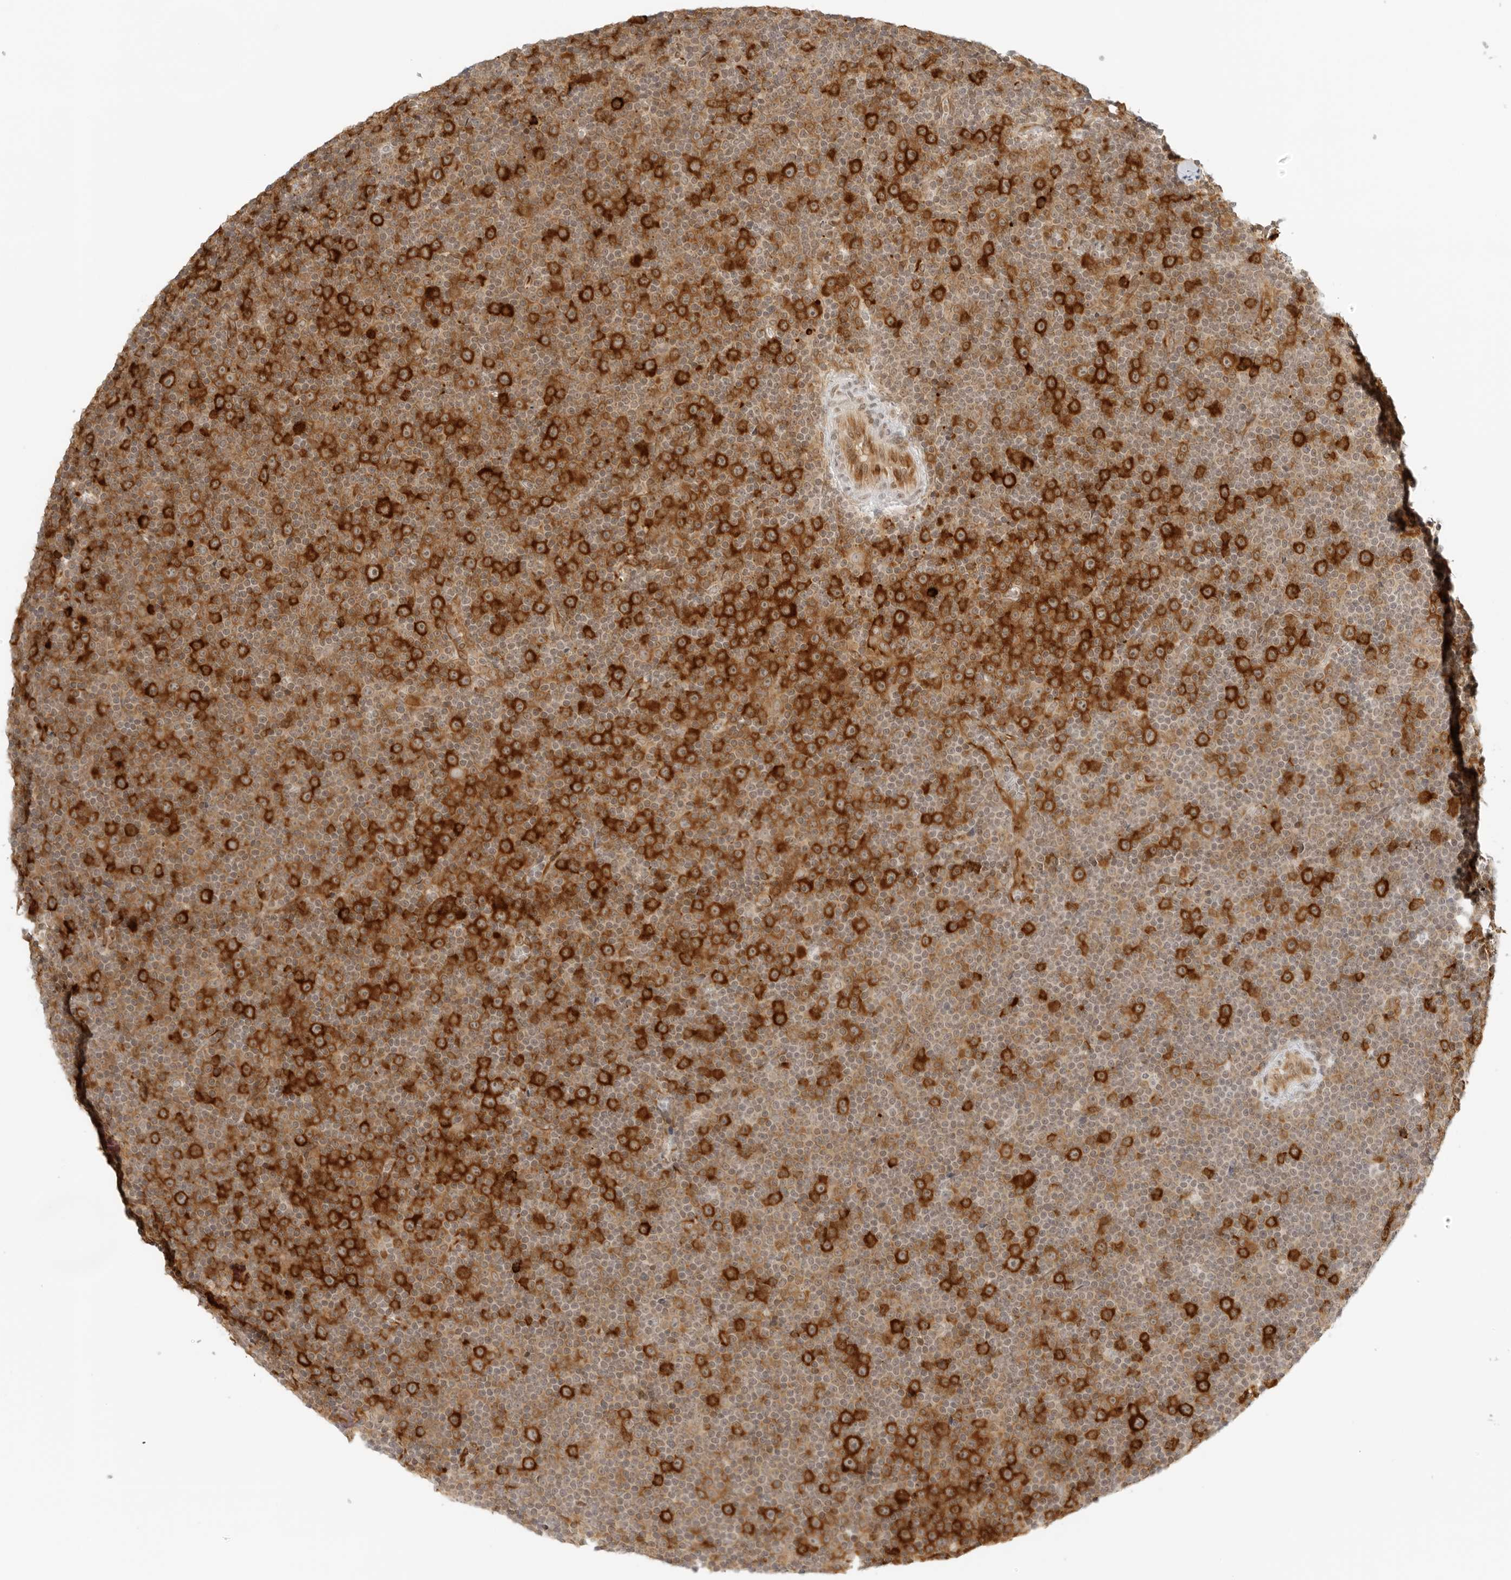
{"staining": {"intensity": "strong", "quantity": ">75%", "location": "cytoplasmic/membranous"}, "tissue": "lymphoma", "cell_type": "Tumor cells", "image_type": "cancer", "snomed": [{"axis": "morphology", "description": "Malignant lymphoma, non-Hodgkin's type, Low grade"}, {"axis": "topography", "description": "Lymph node"}], "caption": "Lymphoma stained with a brown dye shows strong cytoplasmic/membranous positive expression in about >75% of tumor cells.", "gene": "EIF4G1", "patient": {"sex": "female", "age": 67}}